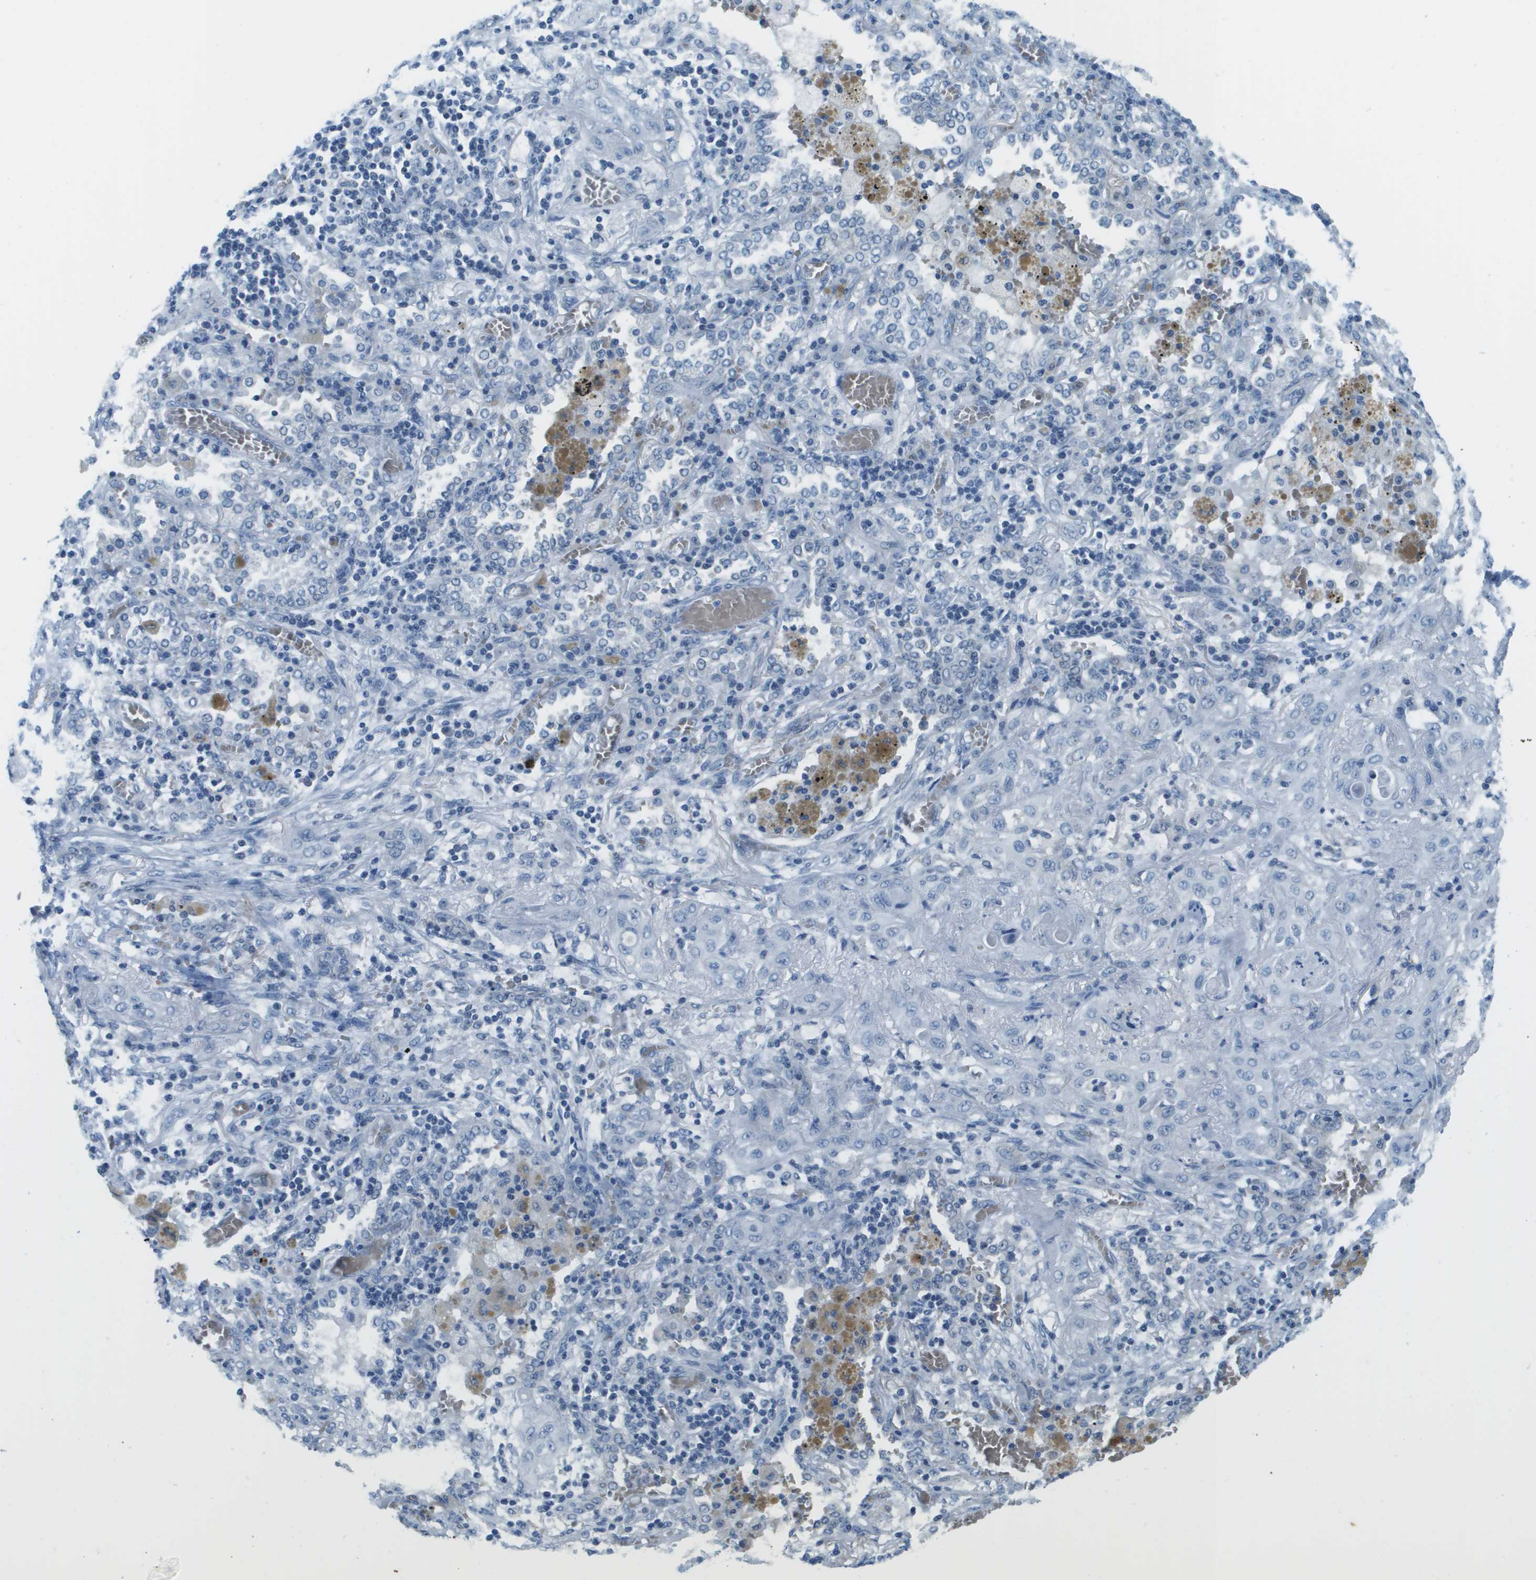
{"staining": {"intensity": "negative", "quantity": "none", "location": "none"}, "tissue": "lung cancer", "cell_type": "Tumor cells", "image_type": "cancer", "snomed": [{"axis": "morphology", "description": "Squamous cell carcinoma, NOS"}, {"axis": "topography", "description": "Lung"}], "caption": "Tumor cells are negative for protein expression in human lung cancer (squamous cell carcinoma). Brightfield microscopy of IHC stained with DAB (3,3'-diaminobenzidine) (brown) and hematoxylin (blue), captured at high magnification.", "gene": "CDHR2", "patient": {"sex": "female", "age": 47}}